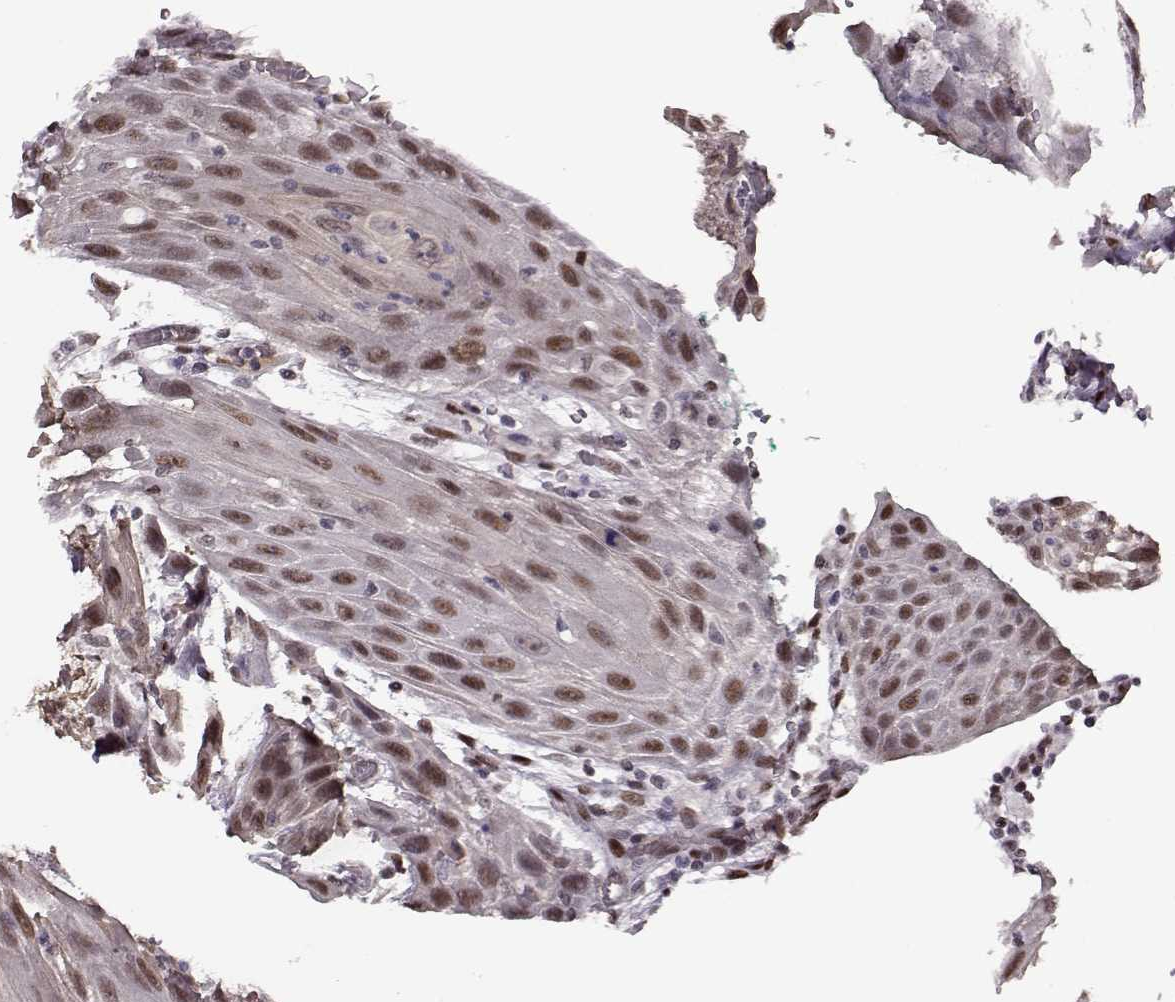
{"staining": {"intensity": "weak", "quantity": ">75%", "location": "nuclear"}, "tissue": "head and neck cancer", "cell_type": "Tumor cells", "image_type": "cancer", "snomed": [{"axis": "morphology", "description": "Squamous cell carcinoma, NOS"}, {"axis": "topography", "description": "Head-Neck"}], "caption": "Tumor cells reveal low levels of weak nuclear positivity in about >75% of cells in human head and neck squamous cell carcinoma.", "gene": "FTO", "patient": {"sex": "male", "age": 69}}